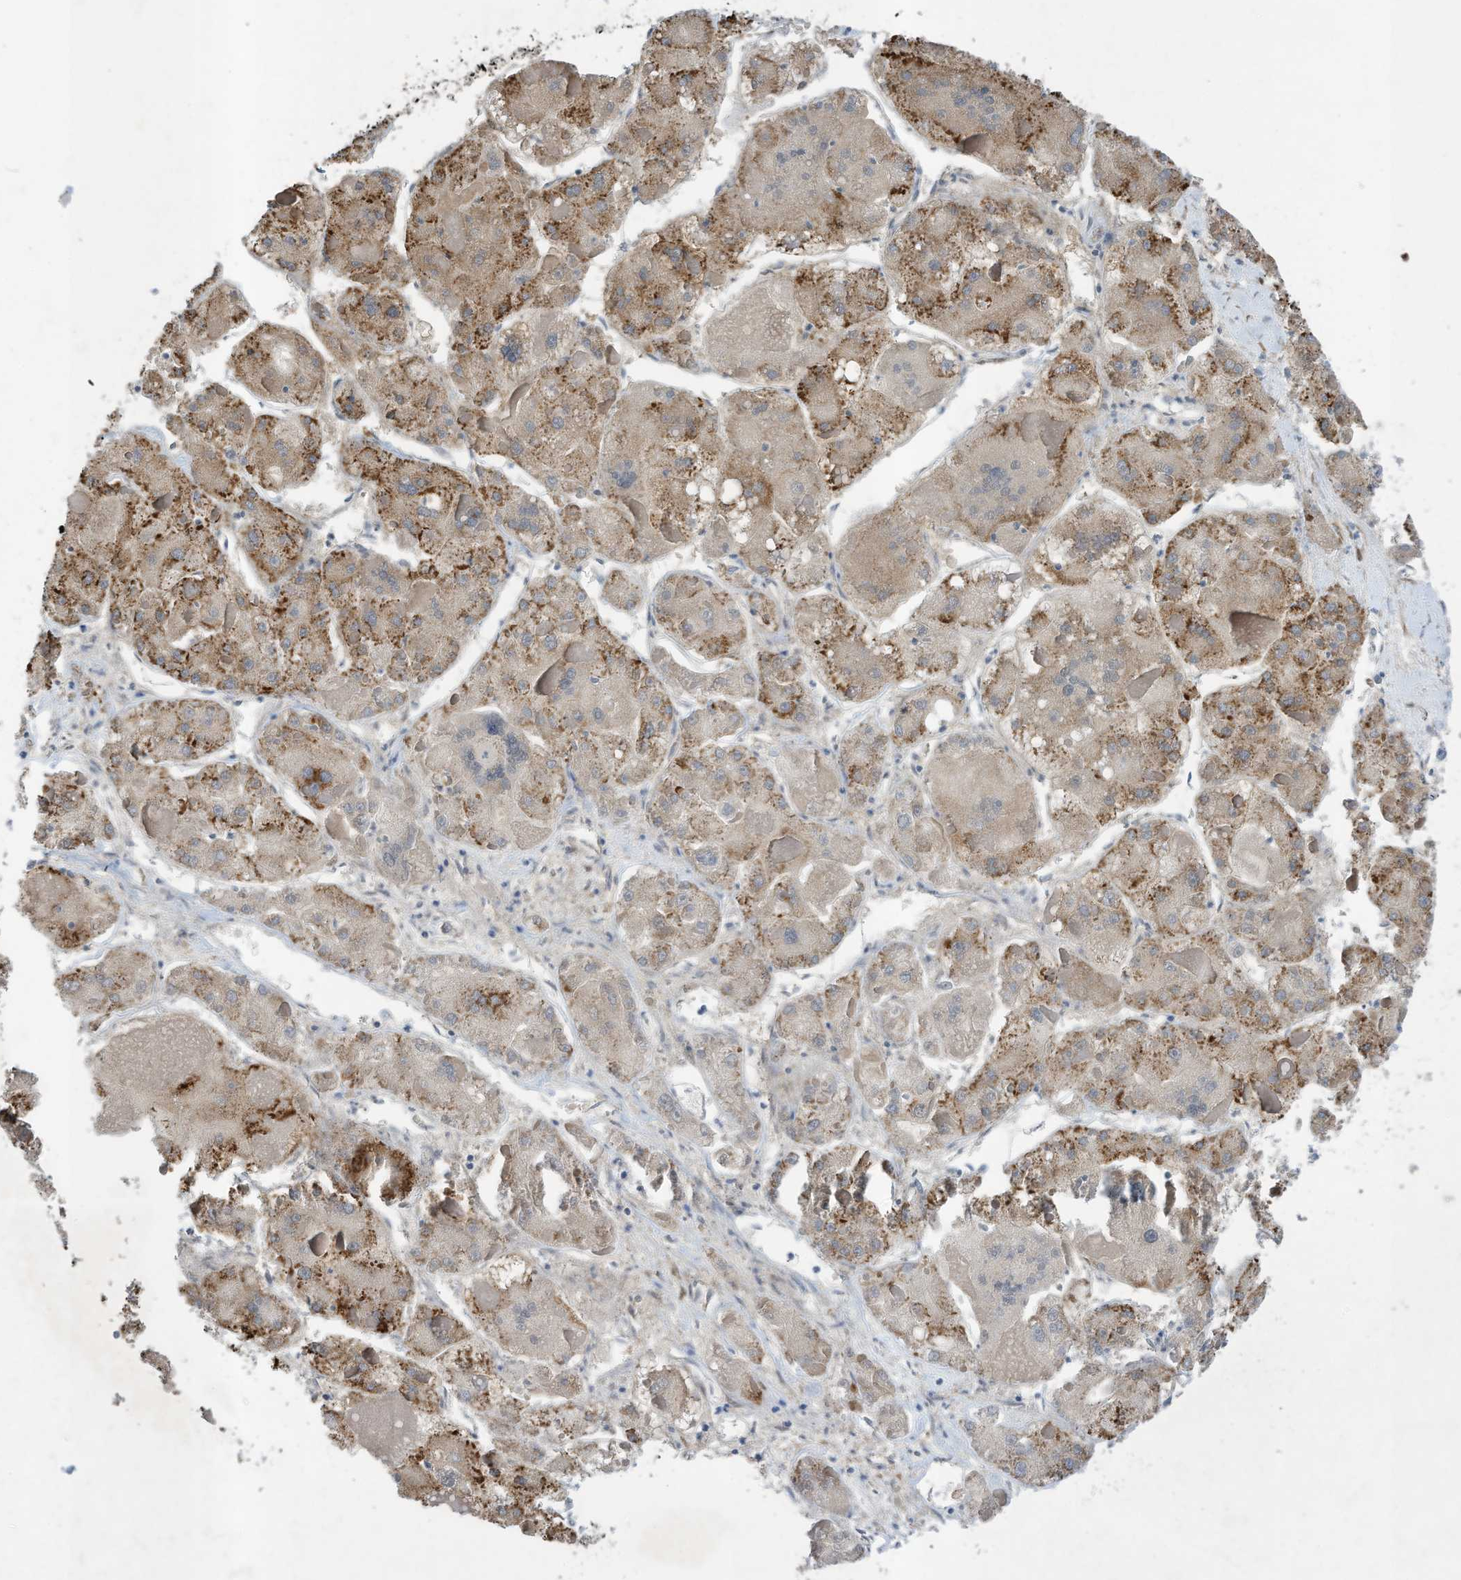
{"staining": {"intensity": "weak", "quantity": "25%-75%", "location": "cytoplasmic/membranous"}, "tissue": "liver cancer", "cell_type": "Tumor cells", "image_type": "cancer", "snomed": [{"axis": "morphology", "description": "Carcinoma, Hepatocellular, NOS"}, {"axis": "topography", "description": "Liver"}], "caption": "Liver cancer (hepatocellular carcinoma) stained with DAB IHC demonstrates low levels of weak cytoplasmic/membranous expression in approximately 25%-75% of tumor cells.", "gene": "ZBTB45", "patient": {"sex": "female", "age": 73}}